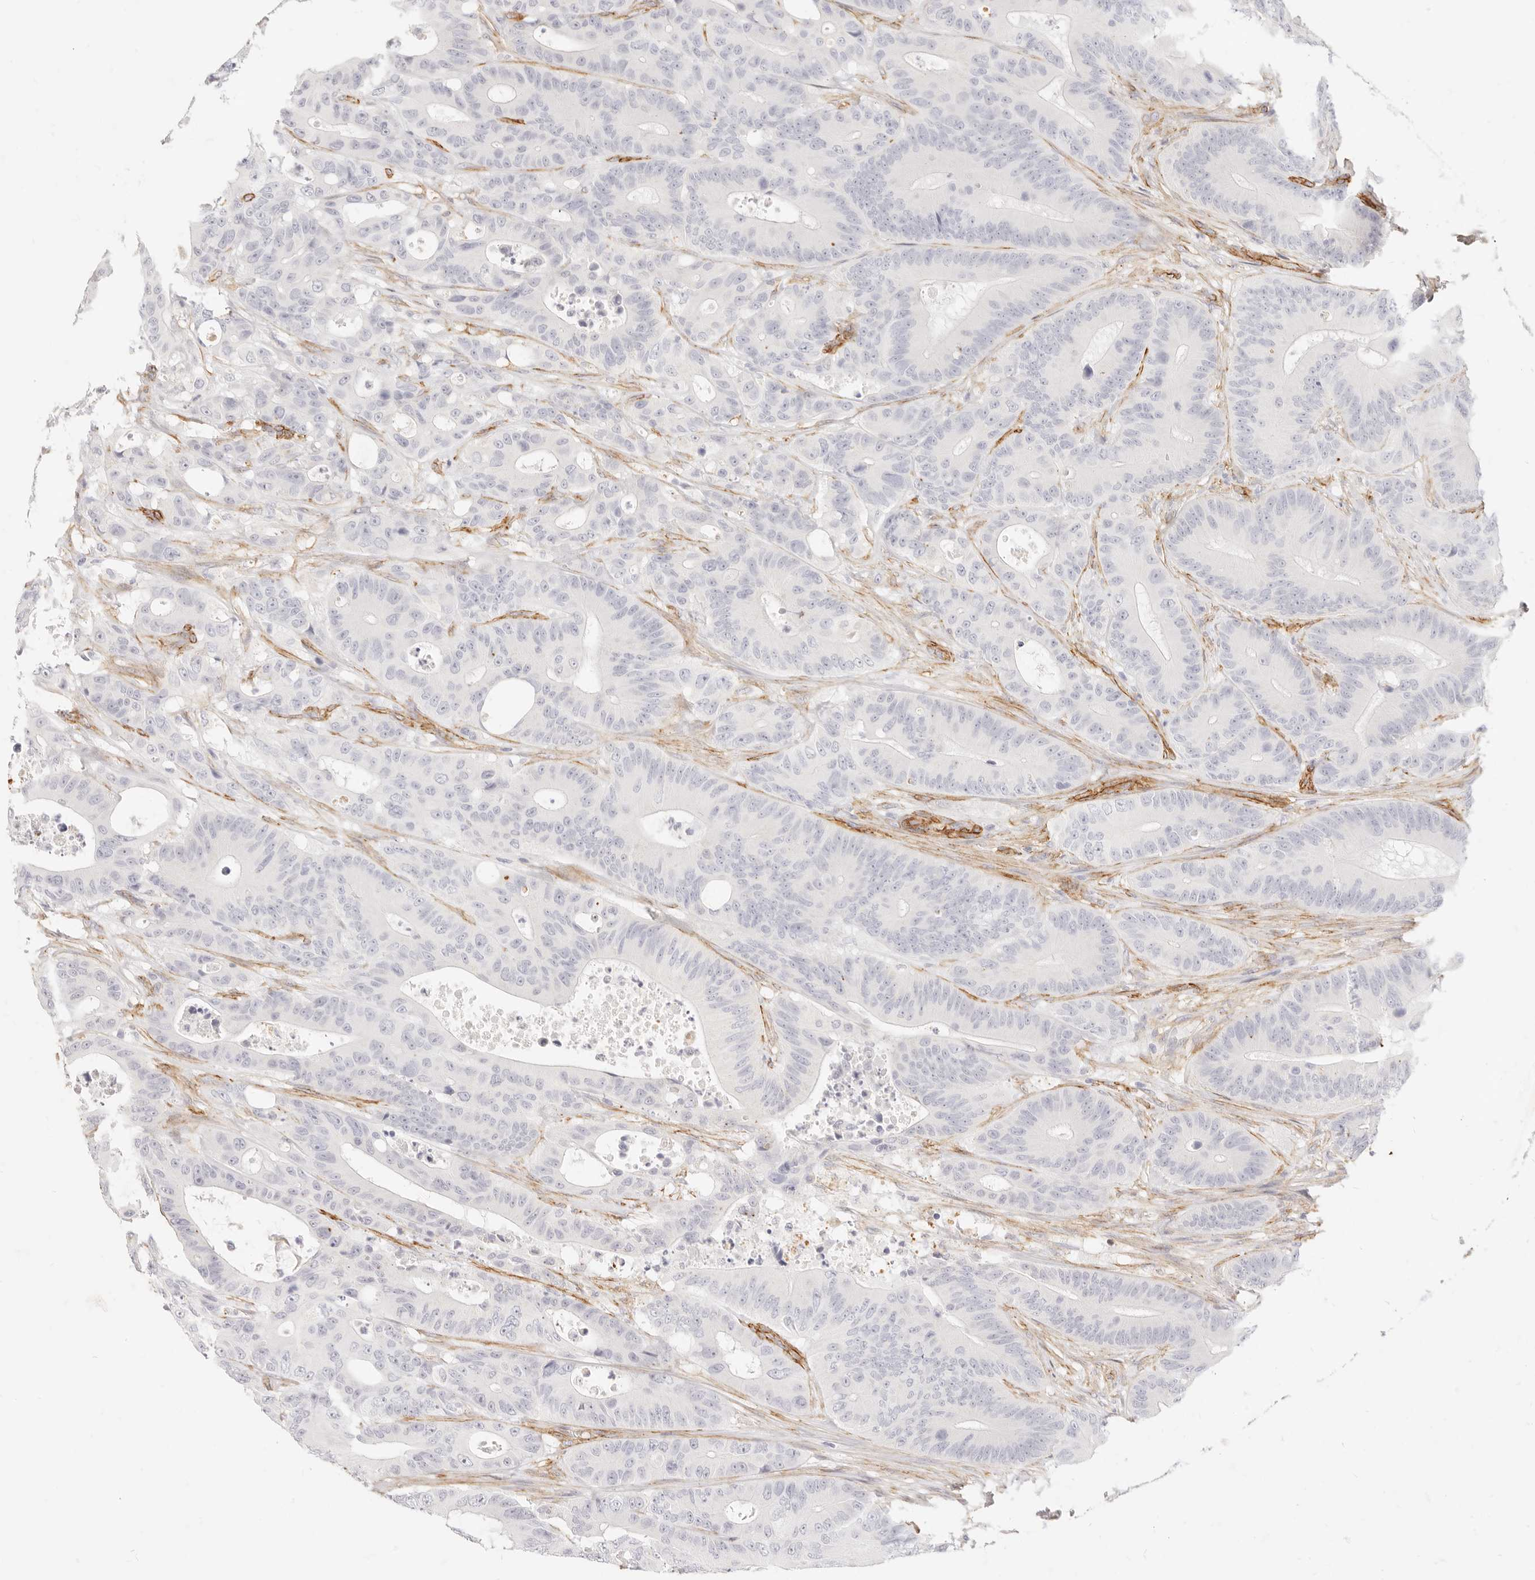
{"staining": {"intensity": "negative", "quantity": "none", "location": "none"}, "tissue": "colorectal cancer", "cell_type": "Tumor cells", "image_type": "cancer", "snomed": [{"axis": "morphology", "description": "Adenocarcinoma, NOS"}, {"axis": "topography", "description": "Colon"}], "caption": "Immunohistochemical staining of human colorectal cancer shows no significant positivity in tumor cells.", "gene": "NUS1", "patient": {"sex": "male", "age": 83}}